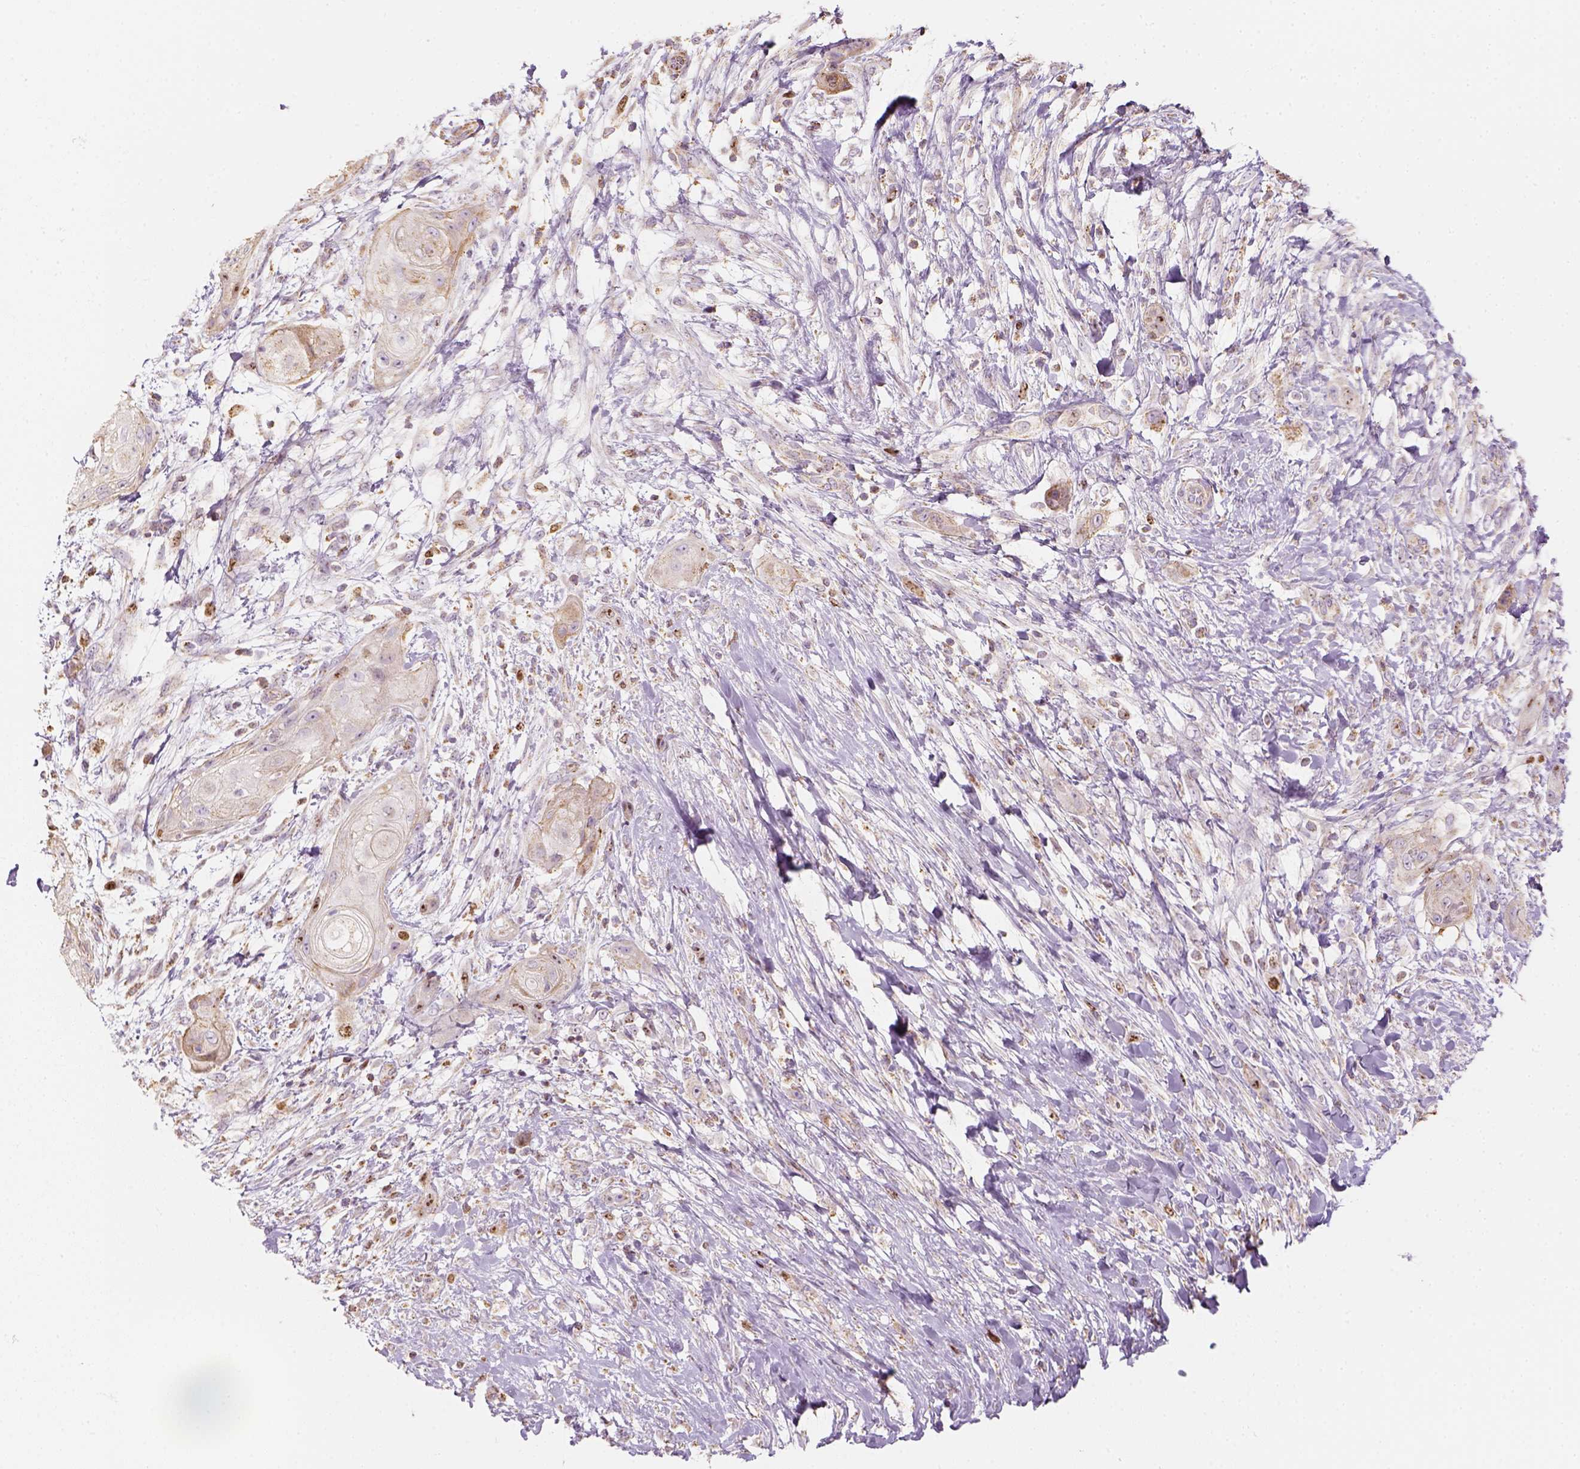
{"staining": {"intensity": "weak", "quantity": ">75%", "location": "cytoplasmic/membranous"}, "tissue": "skin cancer", "cell_type": "Tumor cells", "image_type": "cancer", "snomed": [{"axis": "morphology", "description": "Squamous cell carcinoma, NOS"}, {"axis": "topography", "description": "Skin"}], "caption": "Skin cancer (squamous cell carcinoma) stained with DAB (3,3'-diaminobenzidine) IHC shows low levels of weak cytoplasmic/membranous positivity in about >75% of tumor cells.", "gene": "LCA5", "patient": {"sex": "male", "age": 62}}